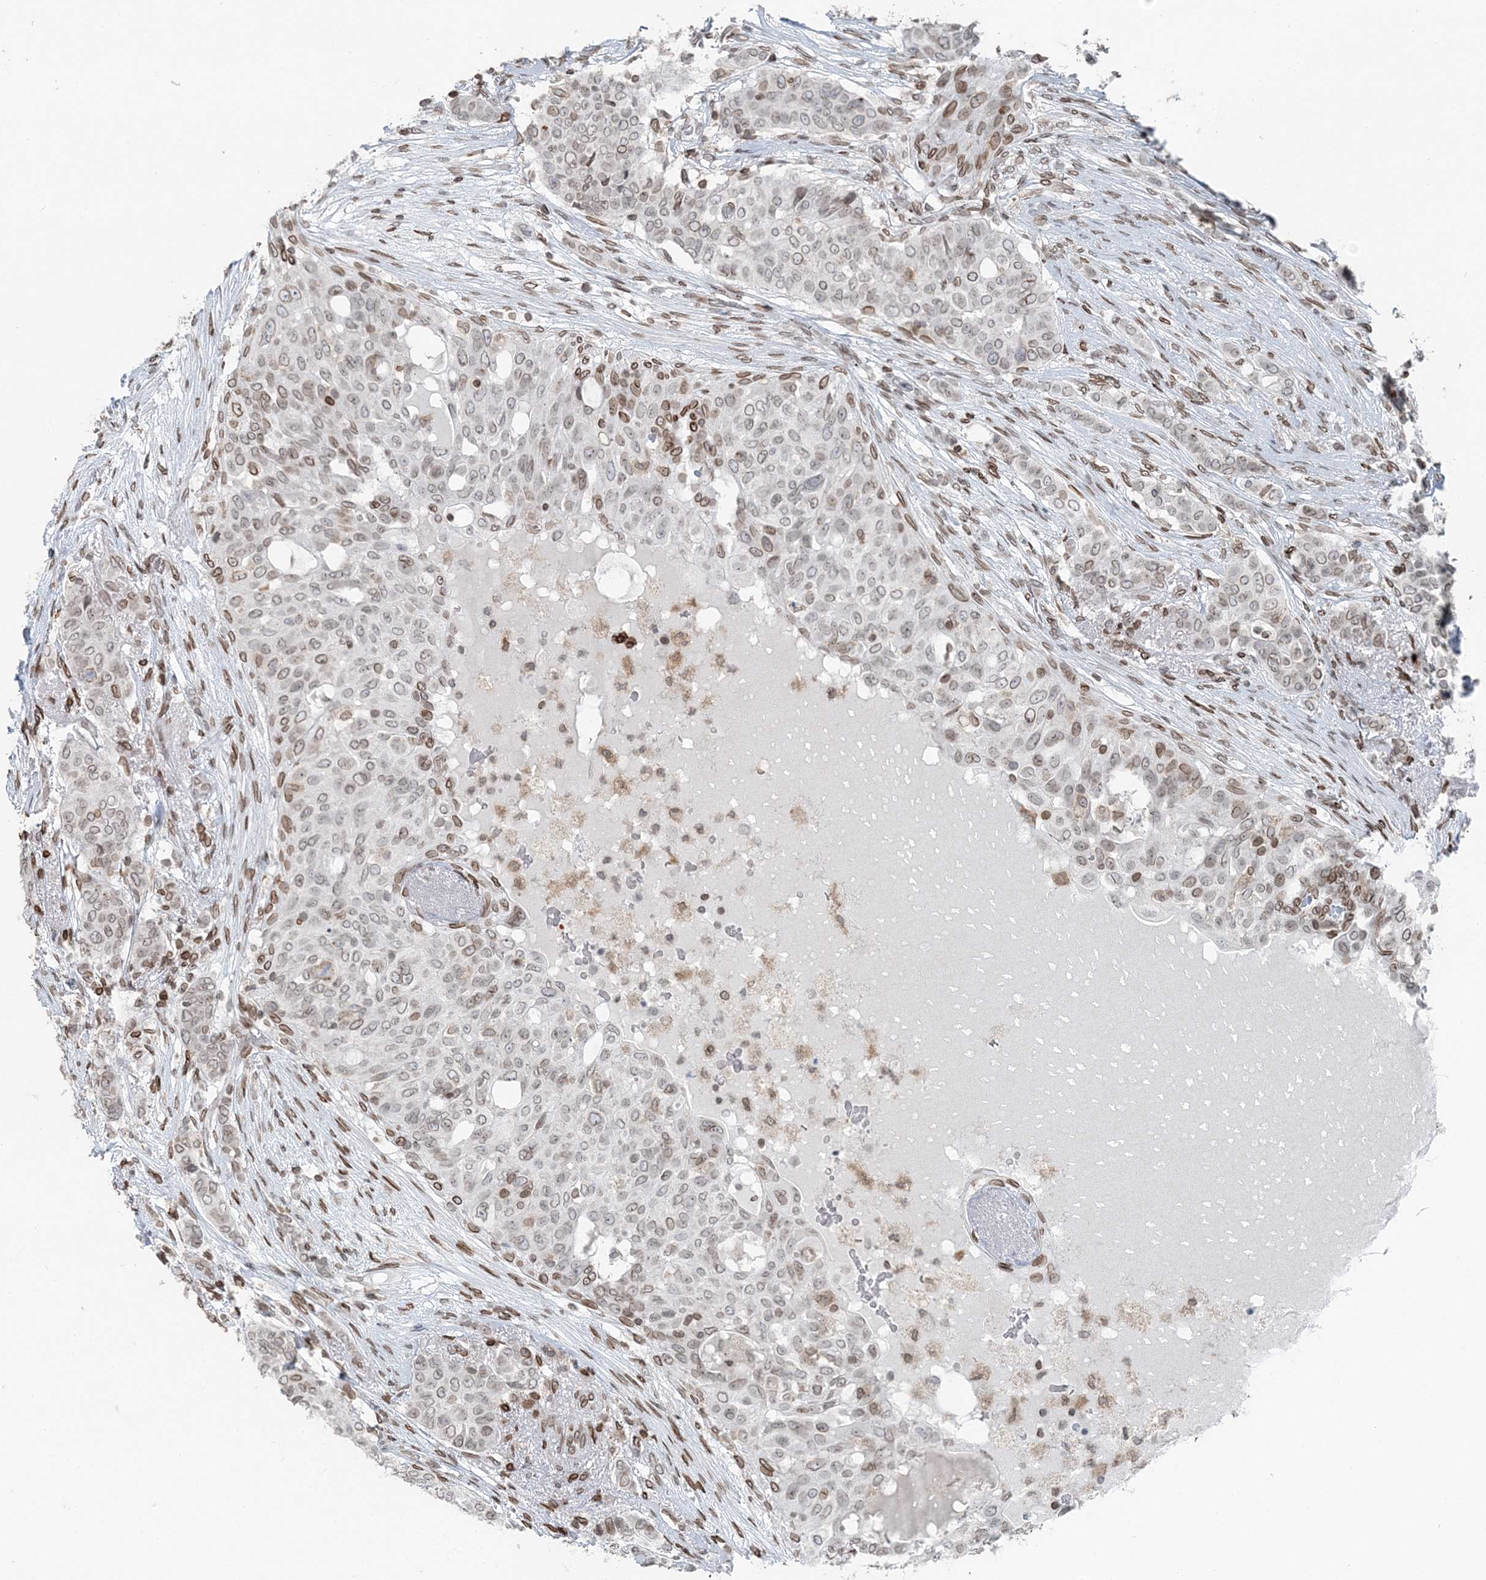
{"staining": {"intensity": "moderate", "quantity": "<25%", "location": "cytoplasmic/membranous,nuclear"}, "tissue": "breast cancer", "cell_type": "Tumor cells", "image_type": "cancer", "snomed": [{"axis": "morphology", "description": "Lobular carcinoma"}, {"axis": "topography", "description": "Breast"}], "caption": "An immunohistochemistry micrograph of tumor tissue is shown. Protein staining in brown shows moderate cytoplasmic/membranous and nuclear positivity in breast lobular carcinoma within tumor cells.", "gene": "GJD4", "patient": {"sex": "female", "age": 51}}